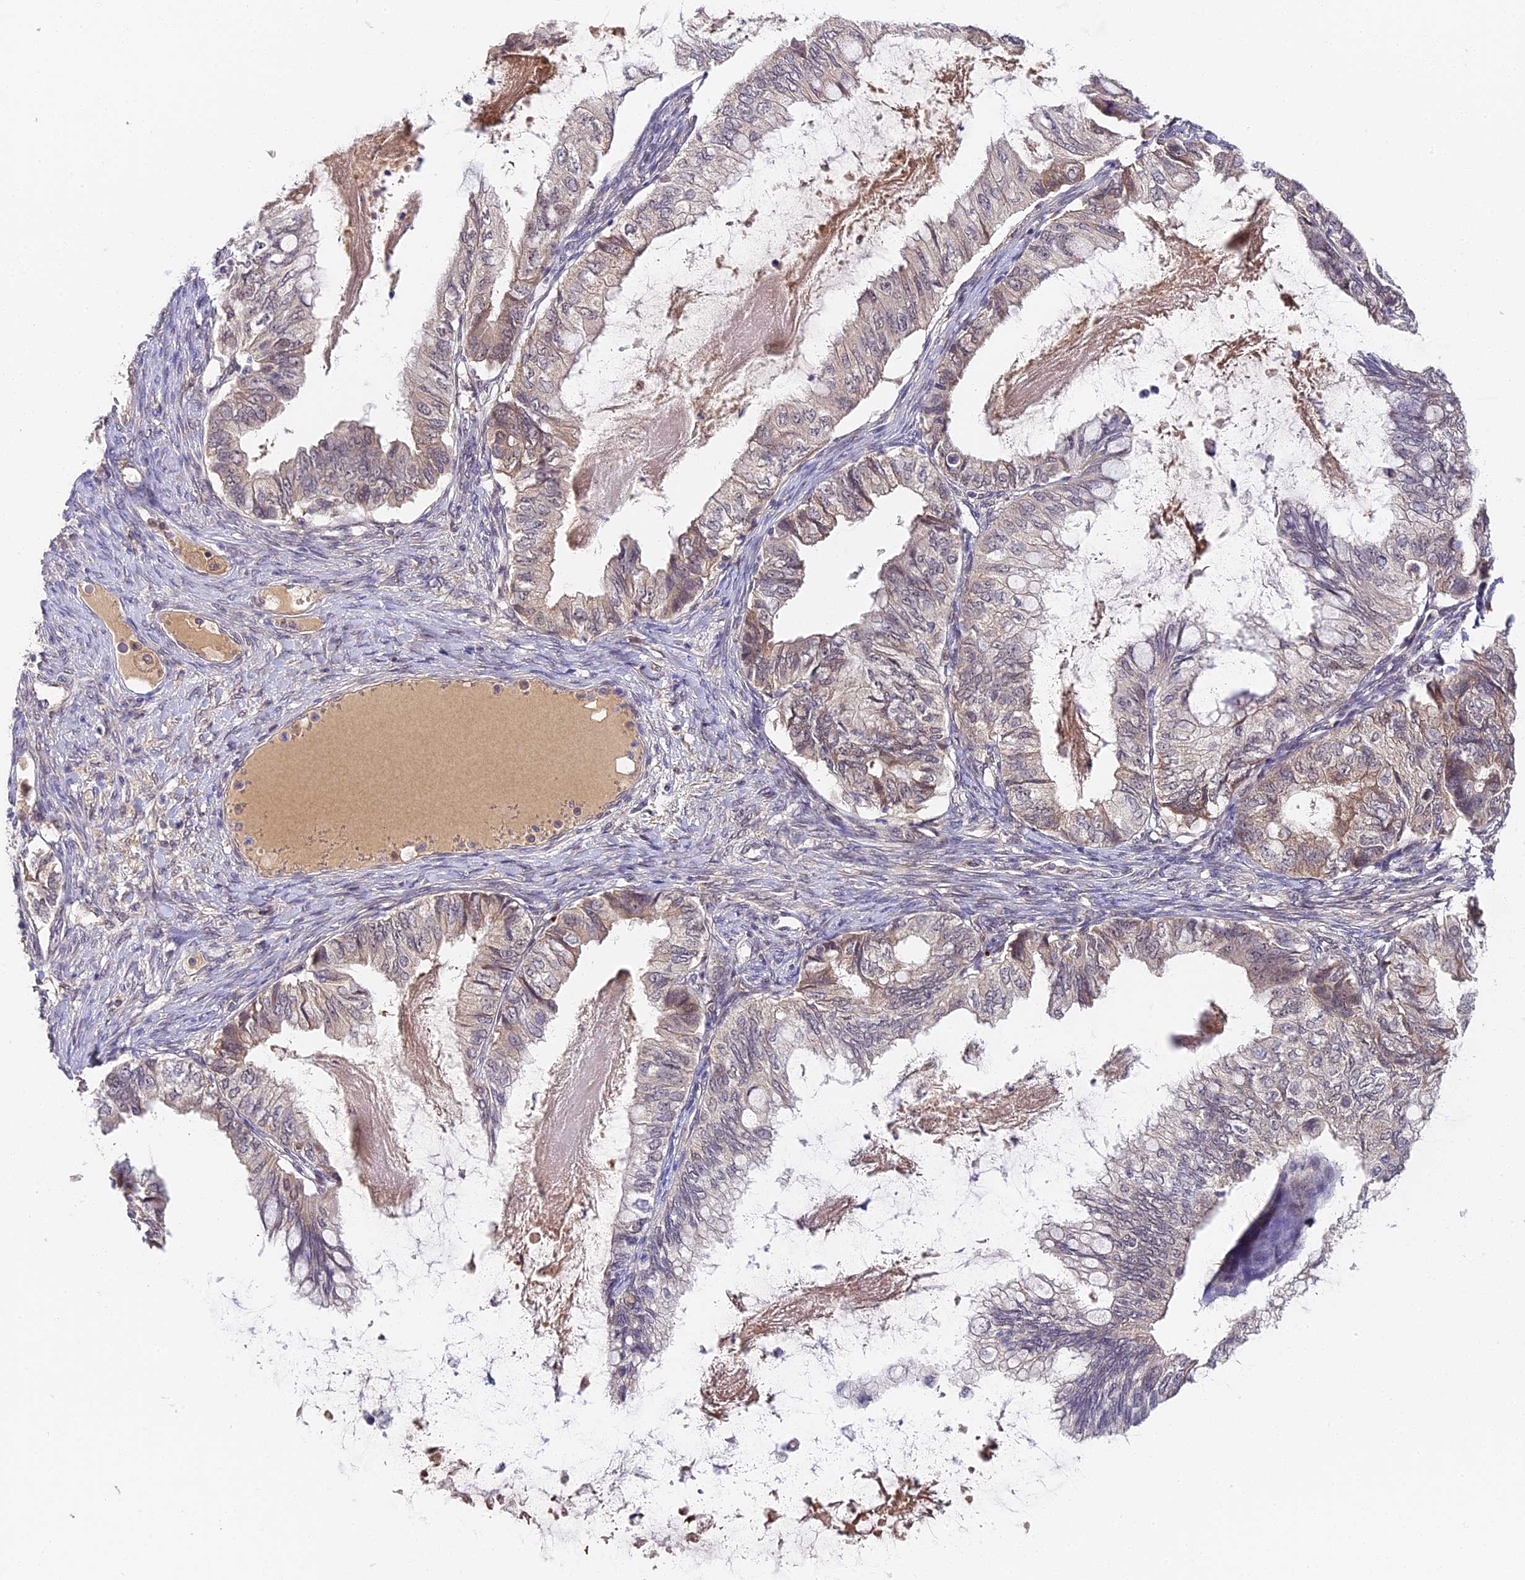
{"staining": {"intensity": "moderate", "quantity": "<25%", "location": "cytoplasmic/membranous"}, "tissue": "ovarian cancer", "cell_type": "Tumor cells", "image_type": "cancer", "snomed": [{"axis": "morphology", "description": "Cystadenocarcinoma, mucinous, NOS"}, {"axis": "topography", "description": "Ovary"}], "caption": "The photomicrograph reveals immunohistochemical staining of ovarian cancer. There is moderate cytoplasmic/membranous staining is present in approximately <25% of tumor cells. The staining is performed using DAB (3,3'-diaminobenzidine) brown chromogen to label protein expression. The nuclei are counter-stained blue using hematoxylin.", "gene": "IMPACT", "patient": {"sex": "female", "age": 80}}